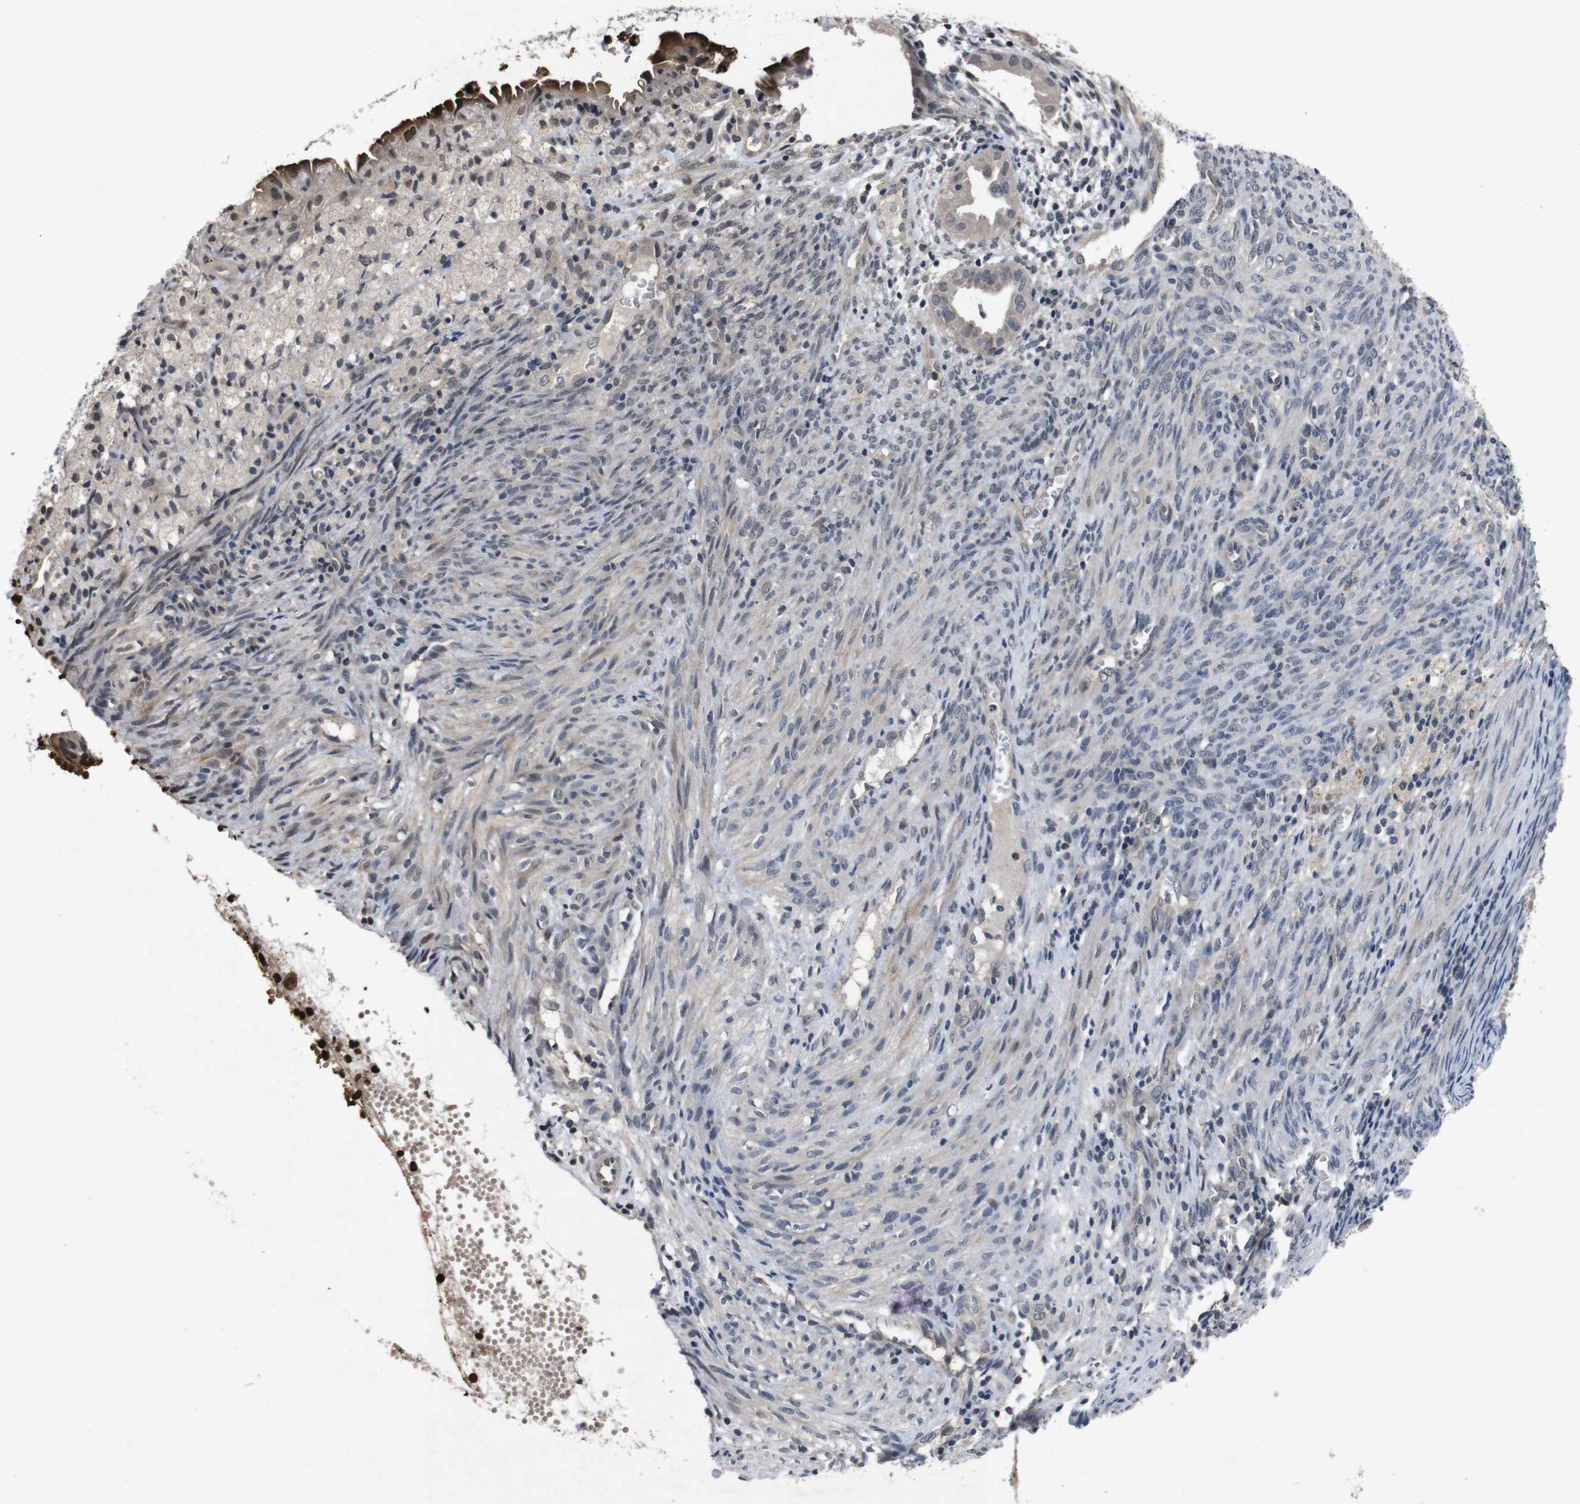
{"staining": {"intensity": "negative", "quantity": "none", "location": "none"}, "tissue": "cervical cancer", "cell_type": "Tumor cells", "image_type": "cancer", "snomed": [{"axis": "morphology", "description": "Normal tissue, NOS"}, {"axis": "morphology", "description": "Adenocarcinoma, NOS"}, {"axis": "topography", "description": "Cervix"}, {"axis": "topography", "description": "Endometrium"}], "caption": "Immunohistochemical staining of cervical cancer exhibits no significant expression in tumor cells.", "gene": "AKT3", "patient": {"sex": "female", "age": 86}}